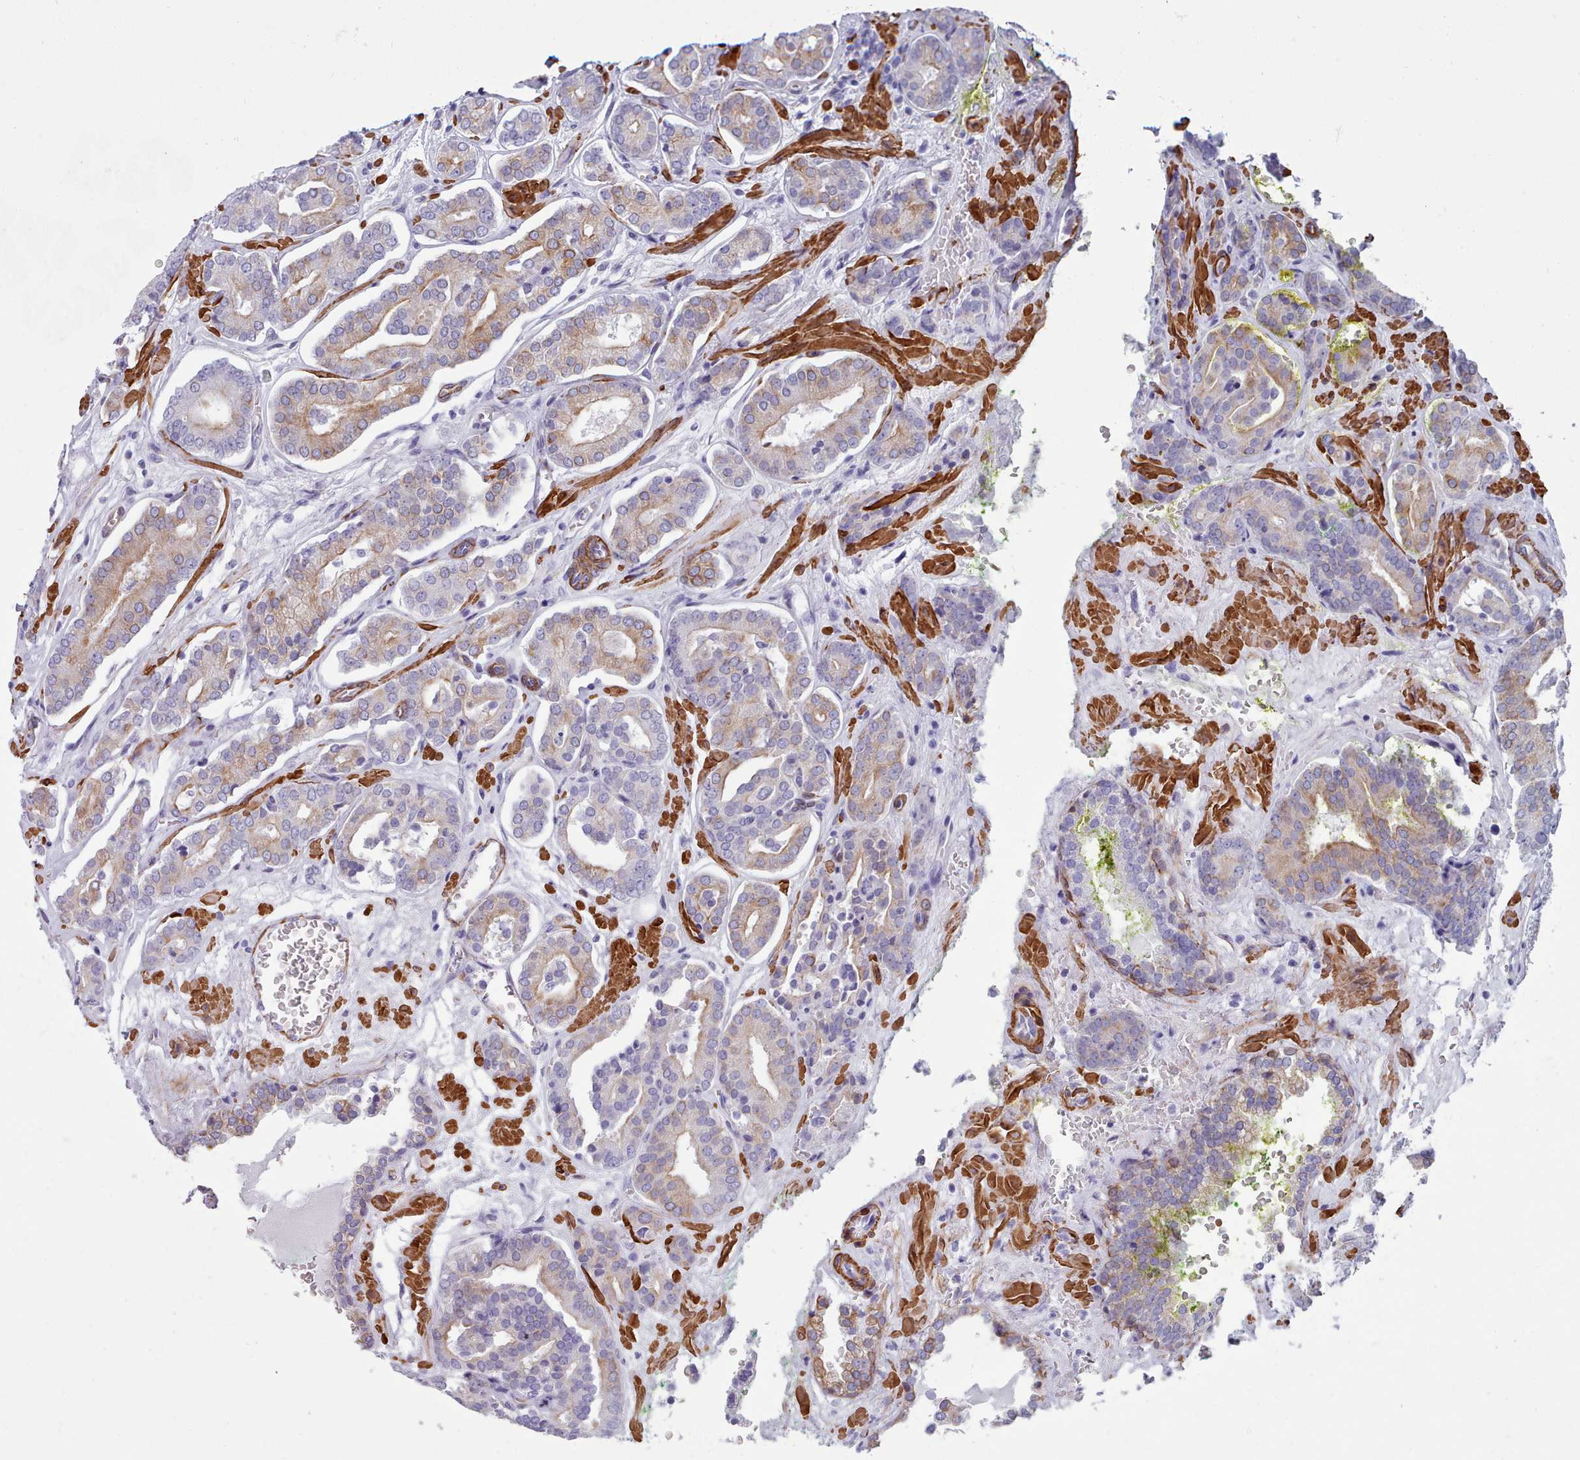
{"staining": {"intensity": "weak", "quantity": "25%-75%", "location": "cytoplasmic/membranous"}, "tissue": "prostate cancer", "cell_type": "Tumor cells", "image_type": "cancer", "snomed": [{"axis": "morphology", "description": "Adenocarcinoma, High grade"}, {"axis": "topography", "description": "Prostate"}], "caption": "IHC staining of prostate adenocarcinoma (high-grade), which shows low levels of weak cytoplasmic/membranous positivity in about 25%-75% of tumor cells indicating weak cytoplasmic/membranous protein staining. The staining was performed using DAB (brown) for protein detection and nuclei were counterstained in hematoxylin (blue).", "gene": "FPGS", "patient": {"sex": "male", "age": 66}}